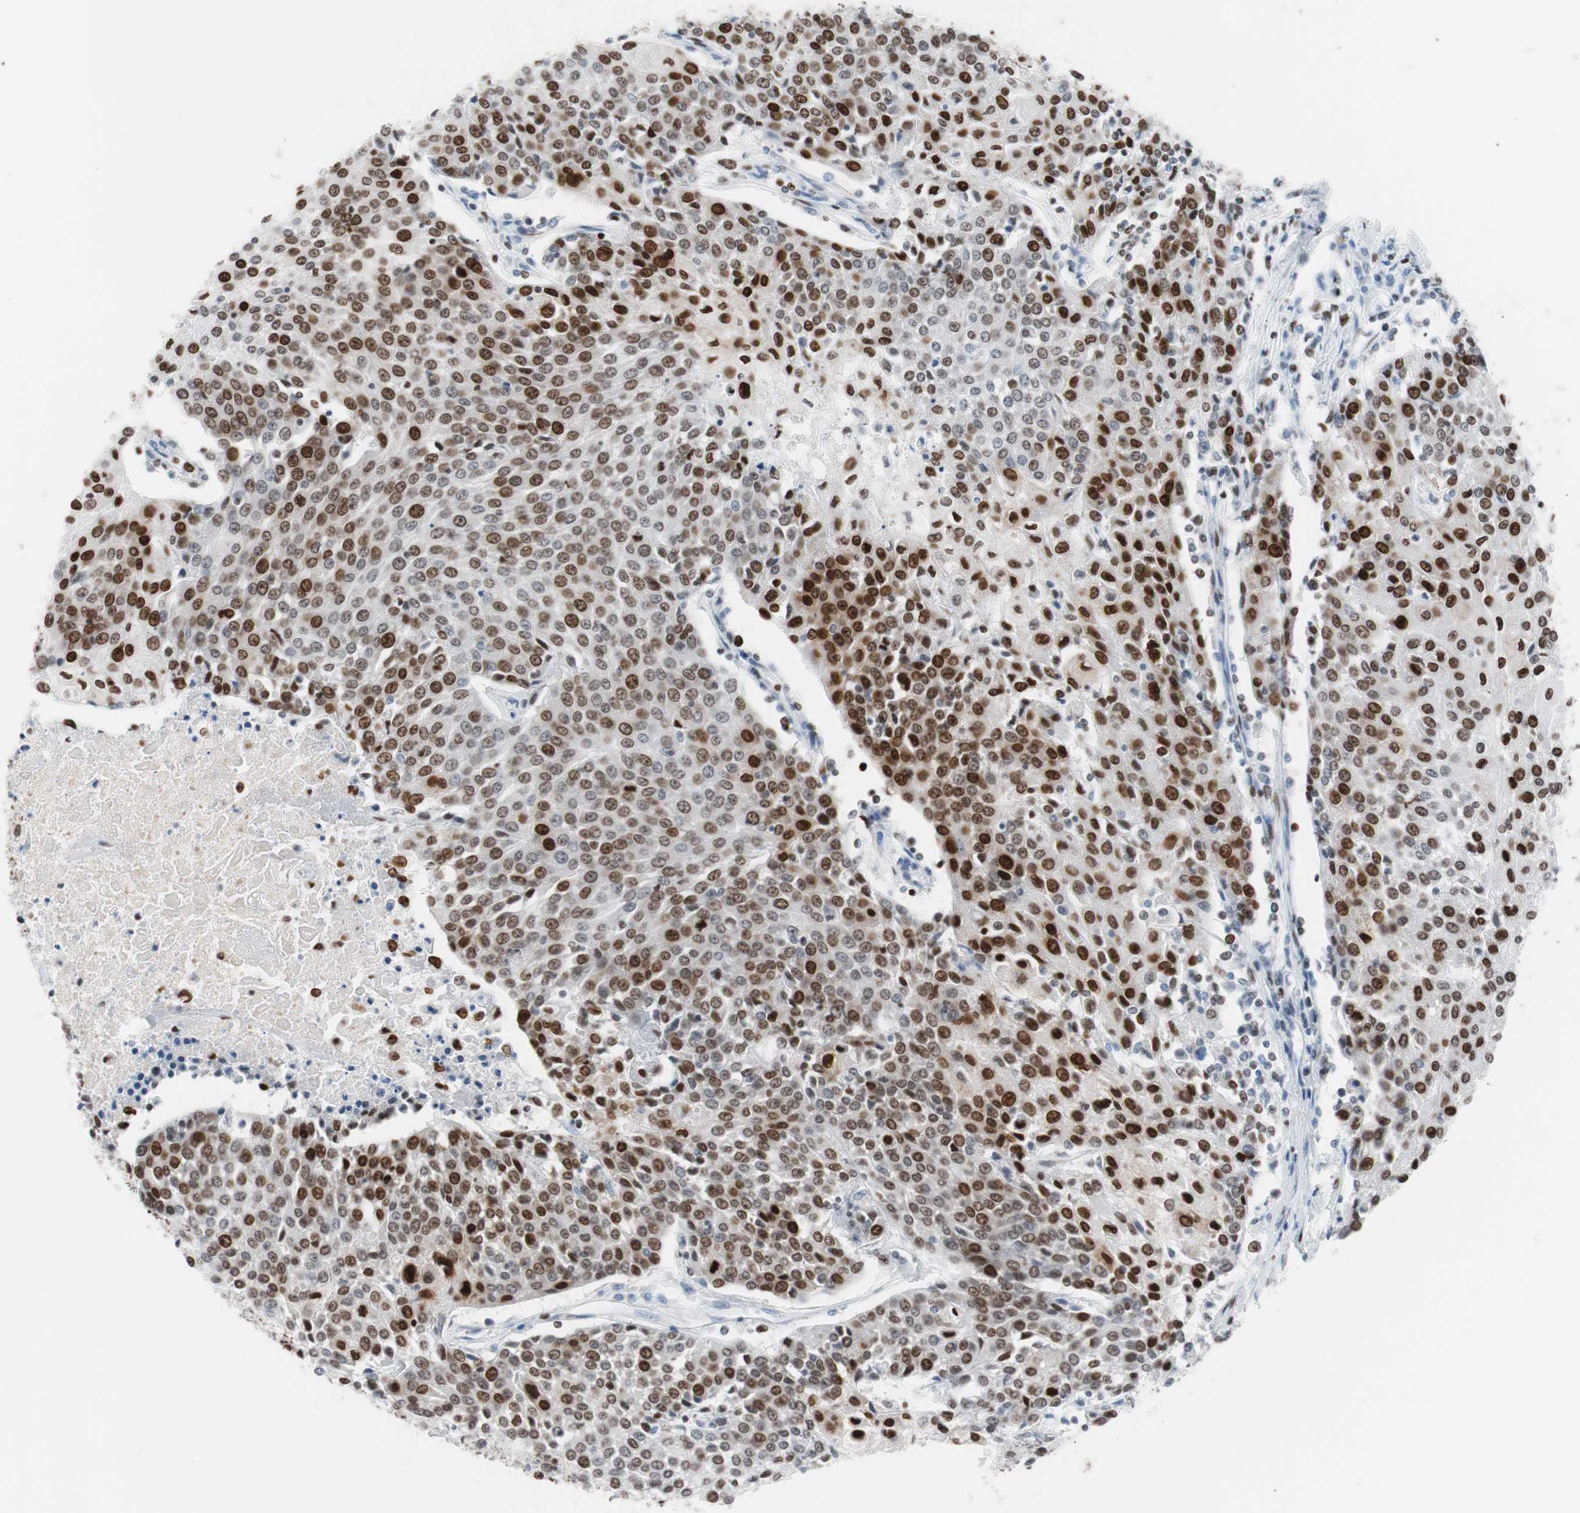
{"staining": {"intensity": "strong", "quantity": "25%-75%", "location": "nuclear"}, "tissue": "urothelial cancer", "cell_type": "Tumor cells", "image_type": "cancer", "snomed": [{"axis": "morphology", "description": "Urothelial carcinoma, High grade"}, {"axis": "topography", "description": "Urinary bladder"}], "caption": "IHC of urothelial cancer demonstrates high levels of strong nuclear expression in about 25%-75% of tumor cells.", "gene": "CEBPB", "patient": {"sex": "female", "age": 85}}